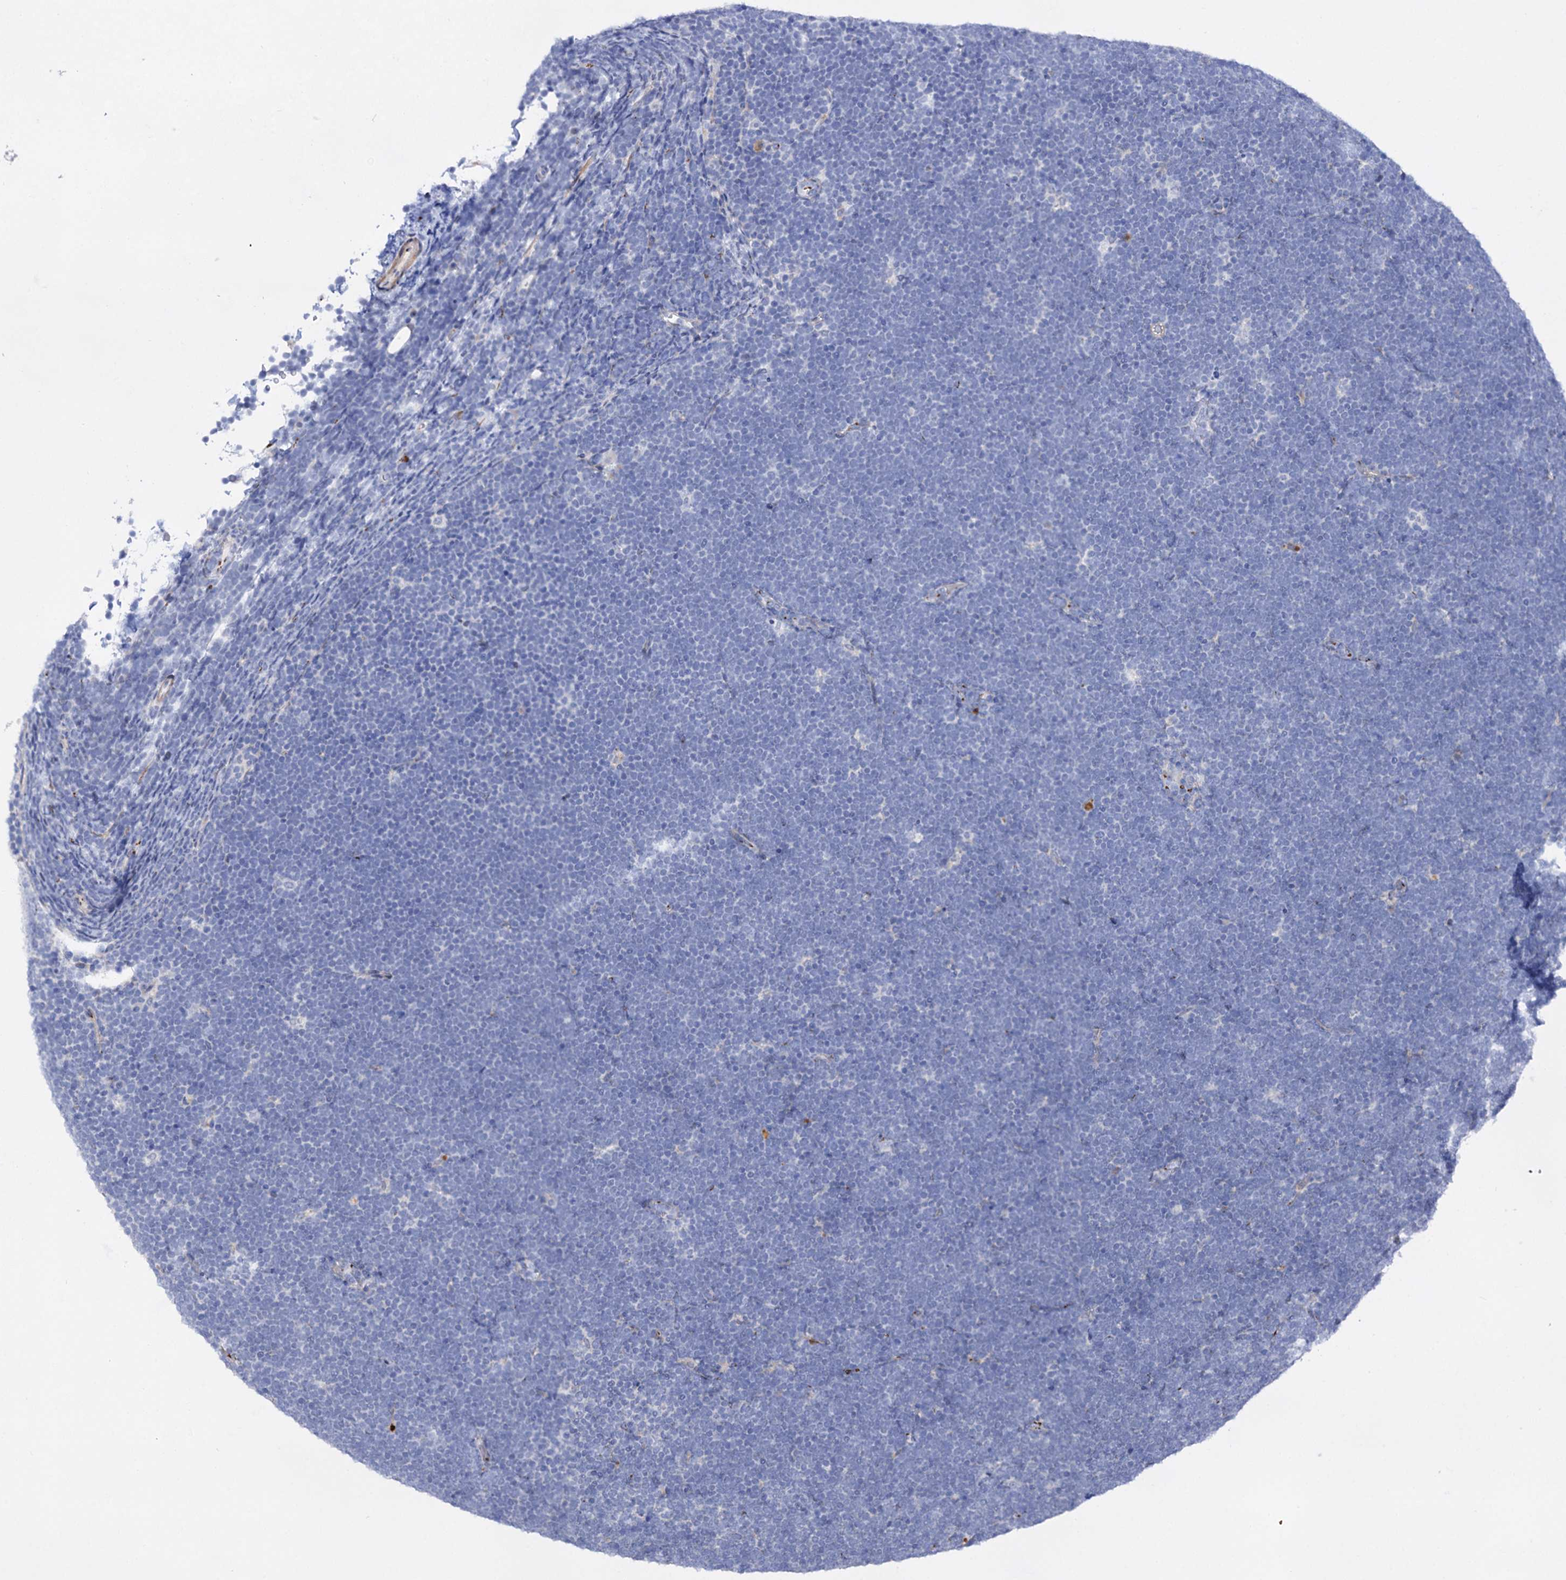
{"staining": {"intensity": "negative", "quantity": "none", "location": "none"}, "tissue": "lymphoma", "cell_type": "Tumor cells", "image_type": "cancer", "snomed": [{"axis": "morphology", "description": "Malignant lymphoma, non-Hodgkin's type, High grade"}, {"axis": "topography", "description": "Lymph node"}], "caption": "High-grade malignant lymphoma, non-Hodgkin's type was stained to show a protein in brown. There is no significant expression in tumor cells.", "gene": "C11orf96", "patient": {"sex": "male", "age": 13}}